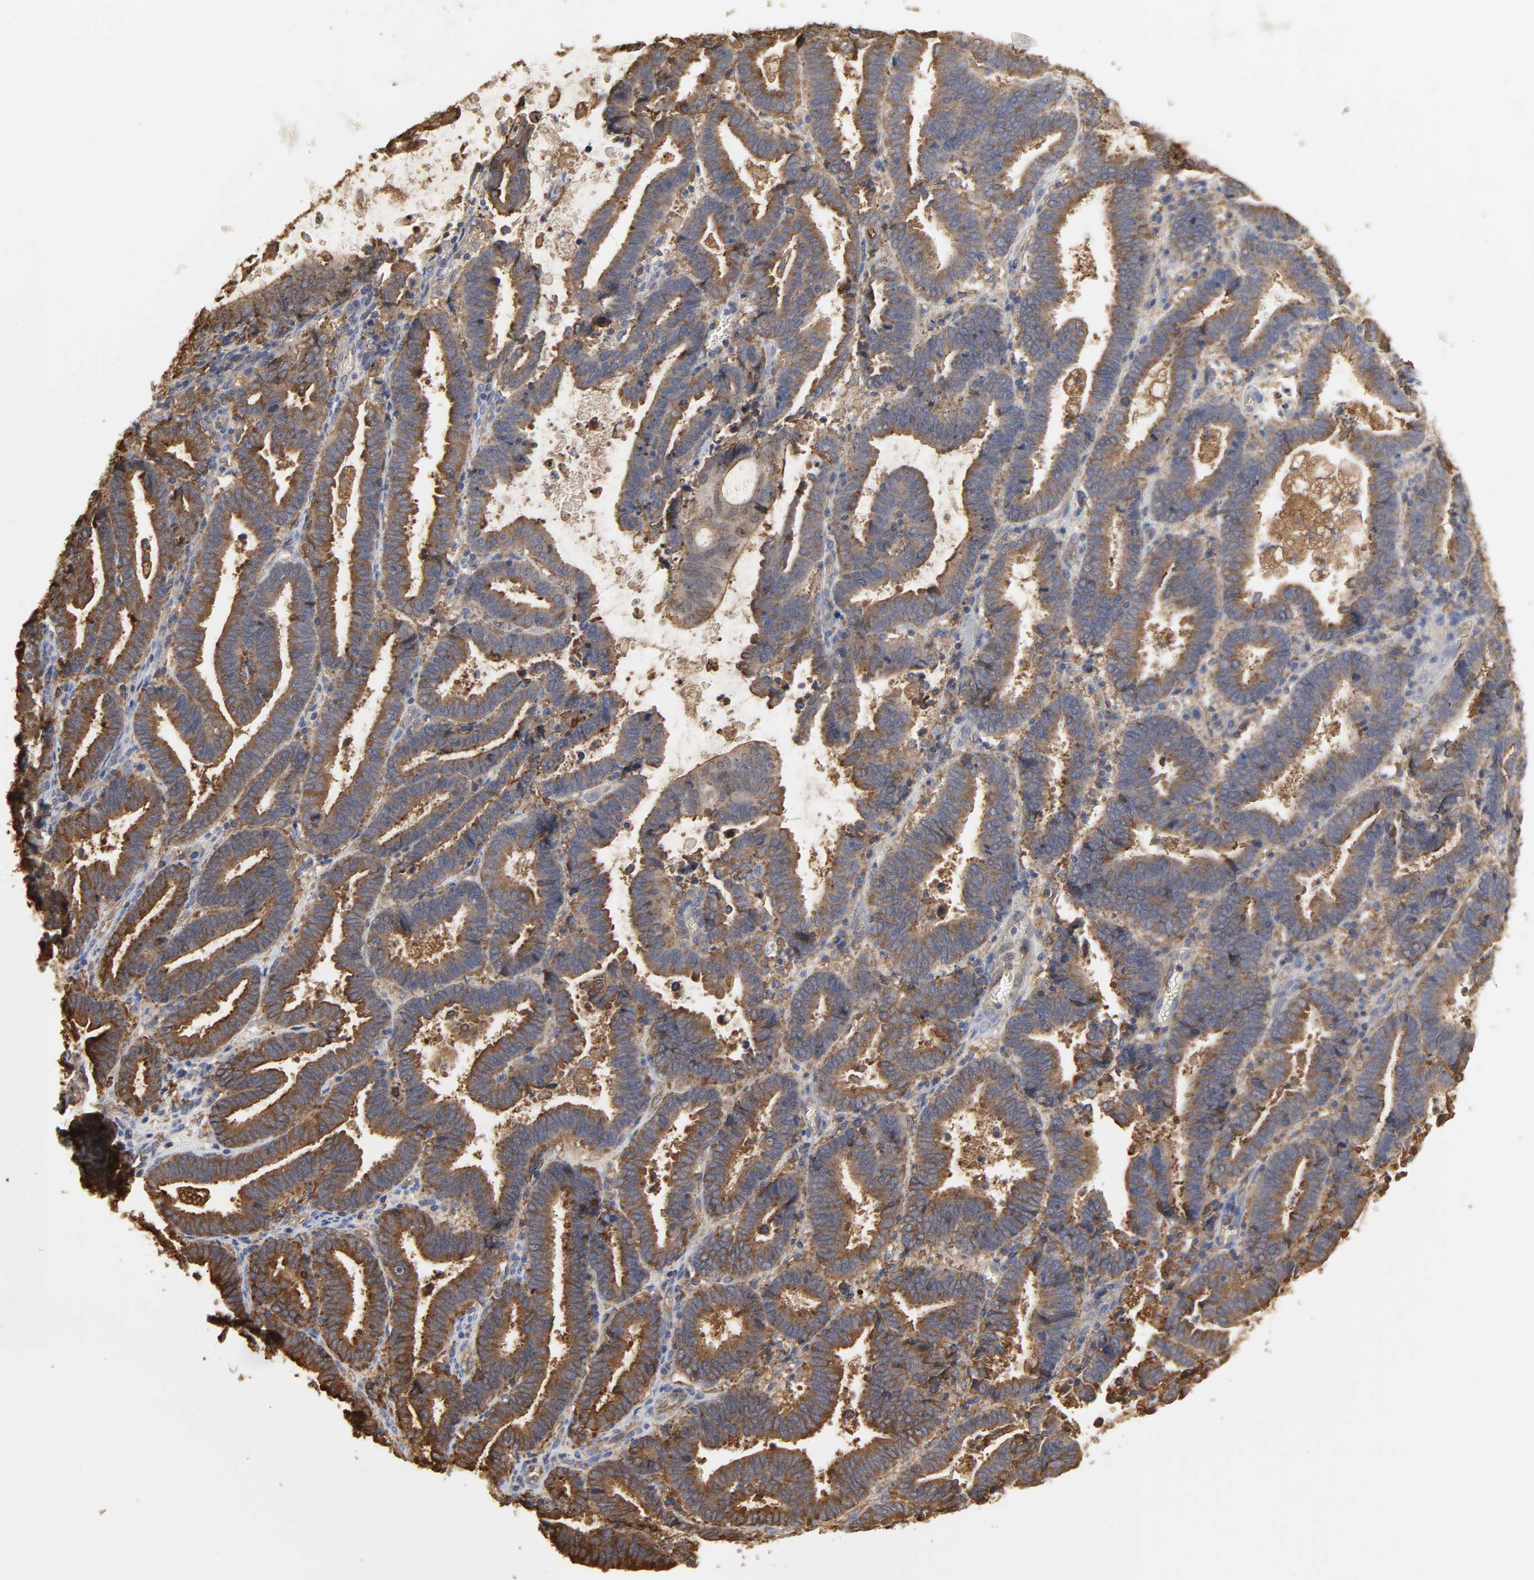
{"staining": {"intensity": "strong", "quantity": ">75%", "location": "cytoplasmic/membranous"}, "tissue": "endometrial cancer", "cell_type": "Tumor cells", "image_type": "cancer", "snomed": [{"axis": "morphology", "description": "Adenocarcinoma, NOS"}, {"axis": "topography", "description": "Uterus"}], "caption": "Immunohistochemical staining of endometrial cancer reveals strong cytoplasmic/membranous protein staining in about >75% of tumor cells.", "gene": "ANXA2", "patient": {"sex": "female", "age": 83}}